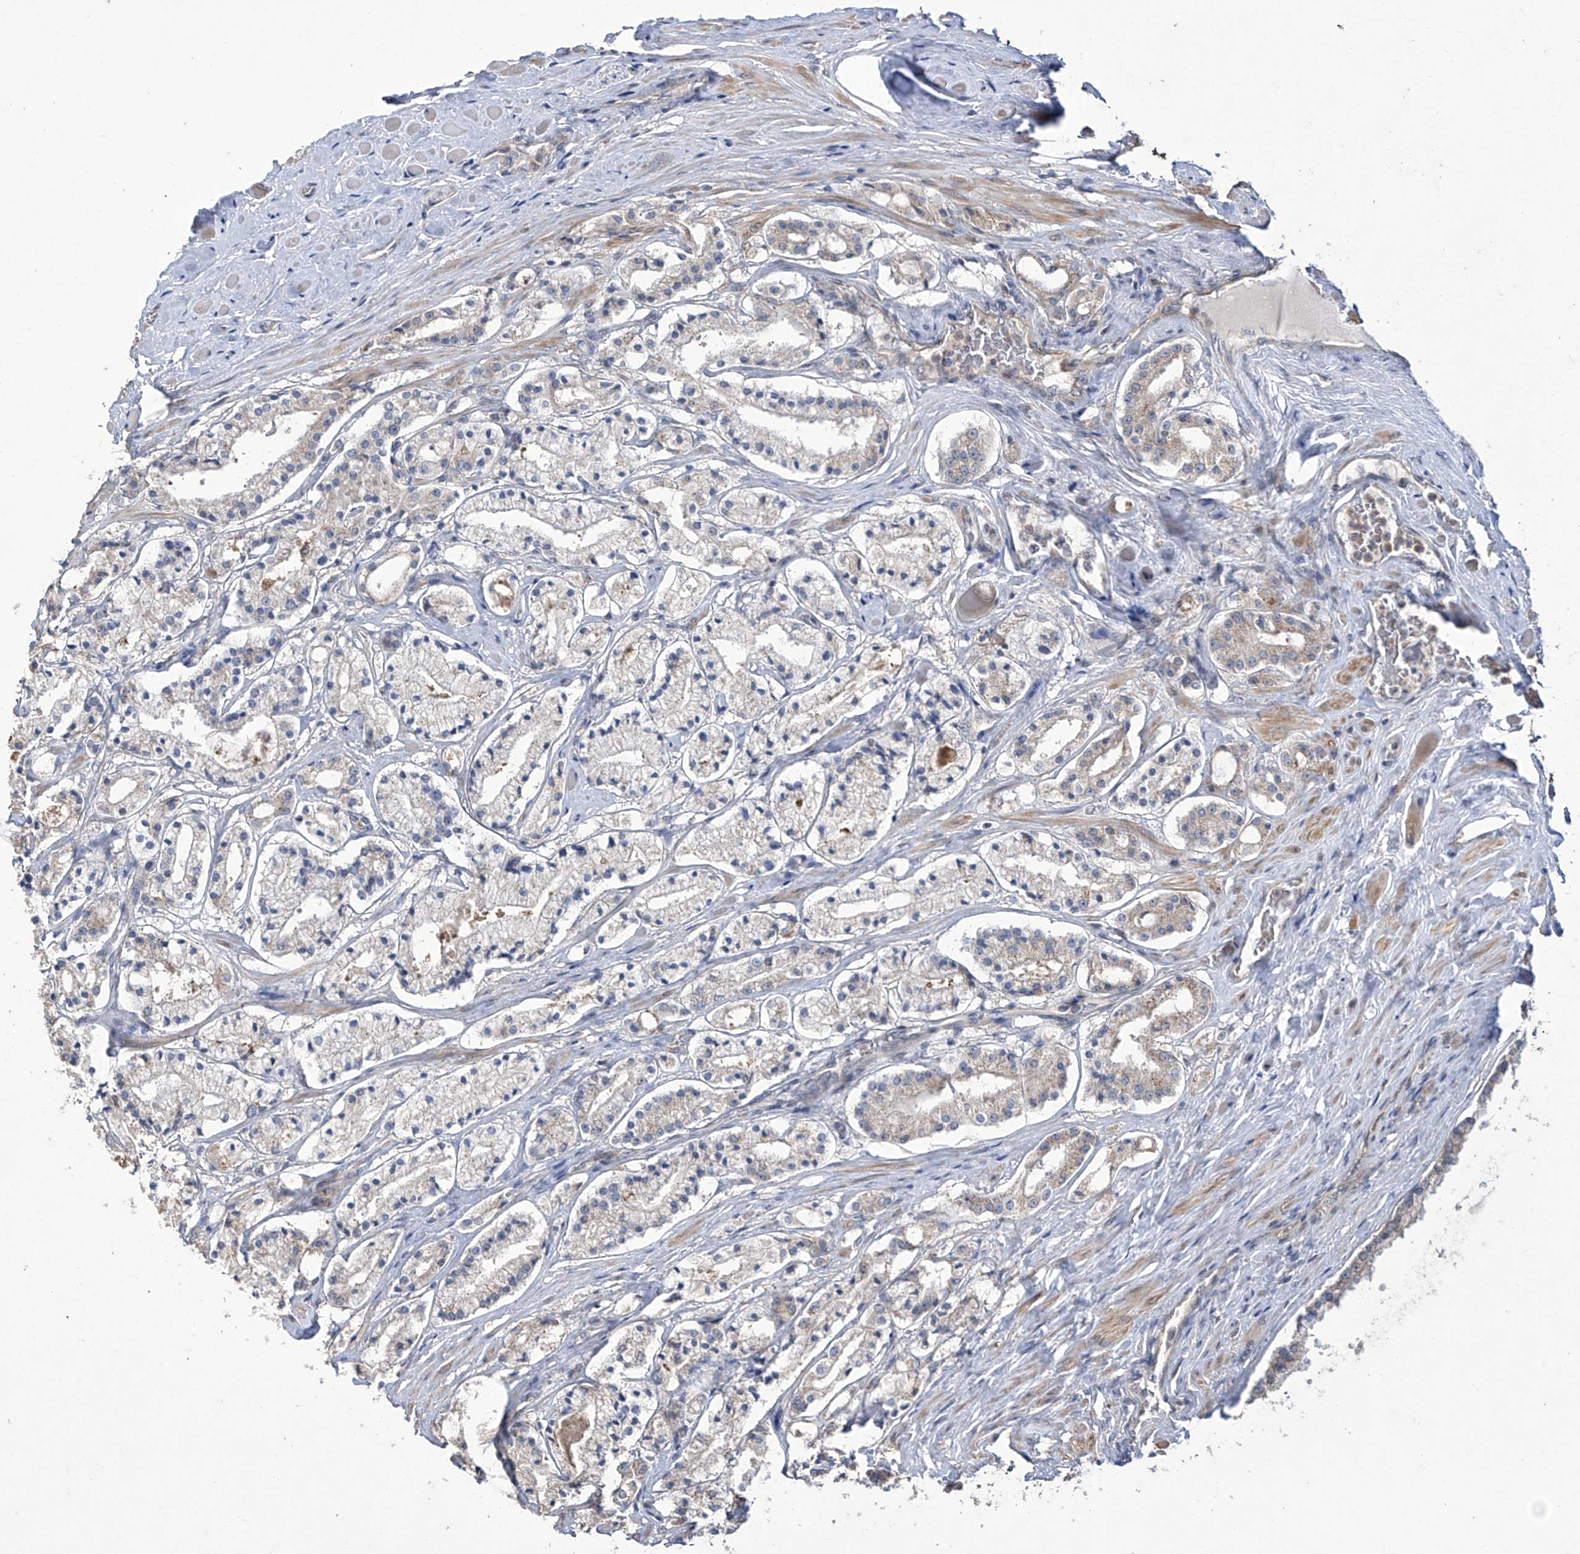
{"staining": {"intensity": "negative", "quantity": "none", "location": "none"}, "tissue": "prostate cancer", "cell_type": "Tumor cells", "image_type": "cancer", "snomed": [{"axis": "morphology", "description": "Adenocarcinoma, High grade"}, {"axis": "topography", "description": "Prostate"}], "caption": "DAB (3,3'-diaminobenzidine) immunohistochemical staining of prostate cancer demonstrates no significant positivity in tumor cells.", "gene": "TRIM60", "patient": {"sex": "male", "age": 64}}